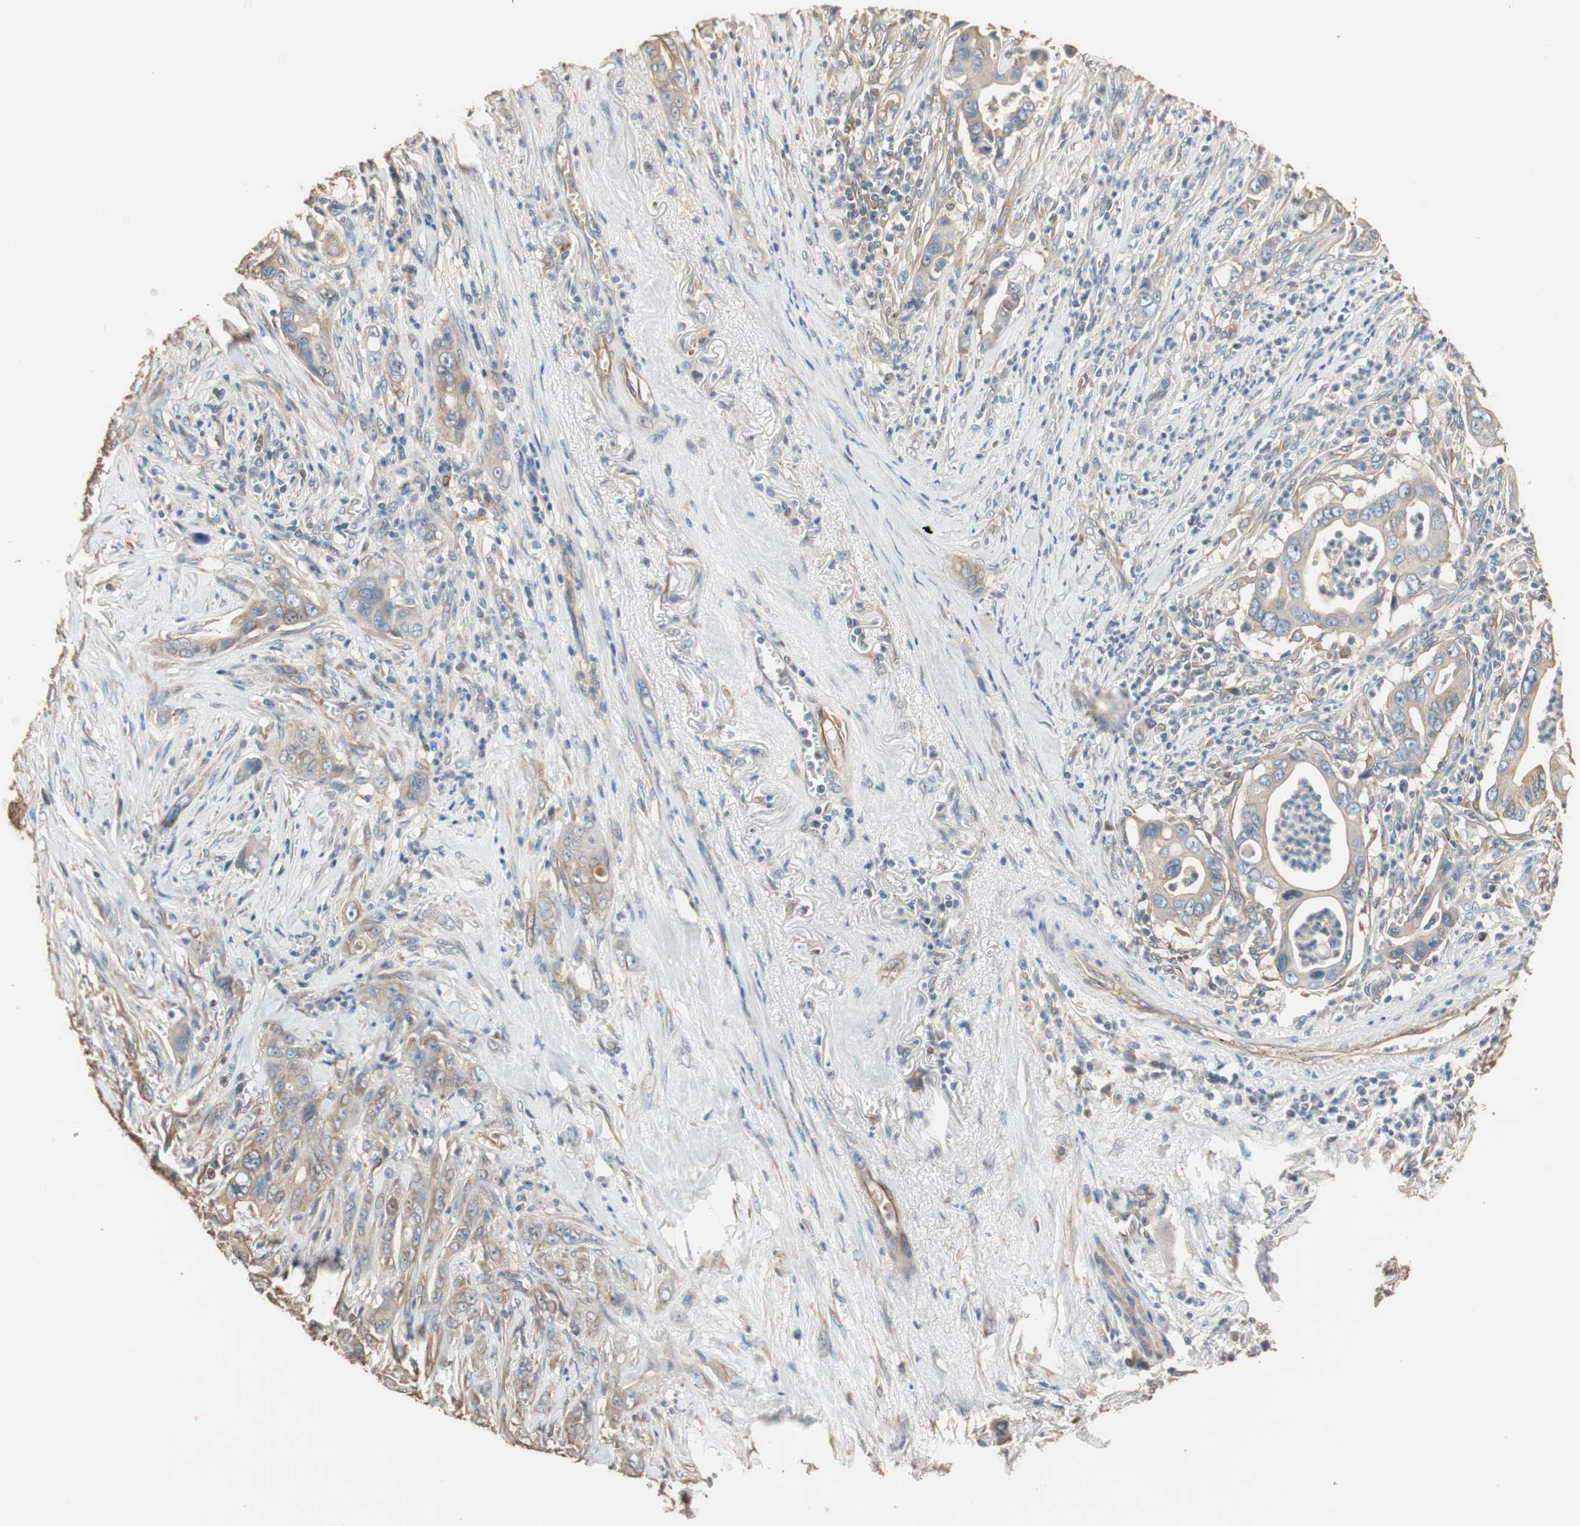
{"staining": {"intensity": "moderate", "quantity": ">75%", "location": "cytoplasmic/membranous"}, "tissue": "pancreatic cancer", "cell_type": "Tumor cells", "image_type": "cancer", "snomed": [{"axis": "morphology", "description": "Adenocarcinoma, NOS"}, {"axis": "topography", "description": "Pancreas"}], "caption": "Moderate cytoplasmic/membranous positivity is identified in about >75% of tumor cells in pancreatic cancer (adenocarcinoma). (Stains: DAB (3,3'-diaminobenzidine) in brown, nuclei in blue, Microscopy: brightfield microscopy at high magnification).", "gene": "TUBB", "patient": {"sex": "male", "age": 59}}